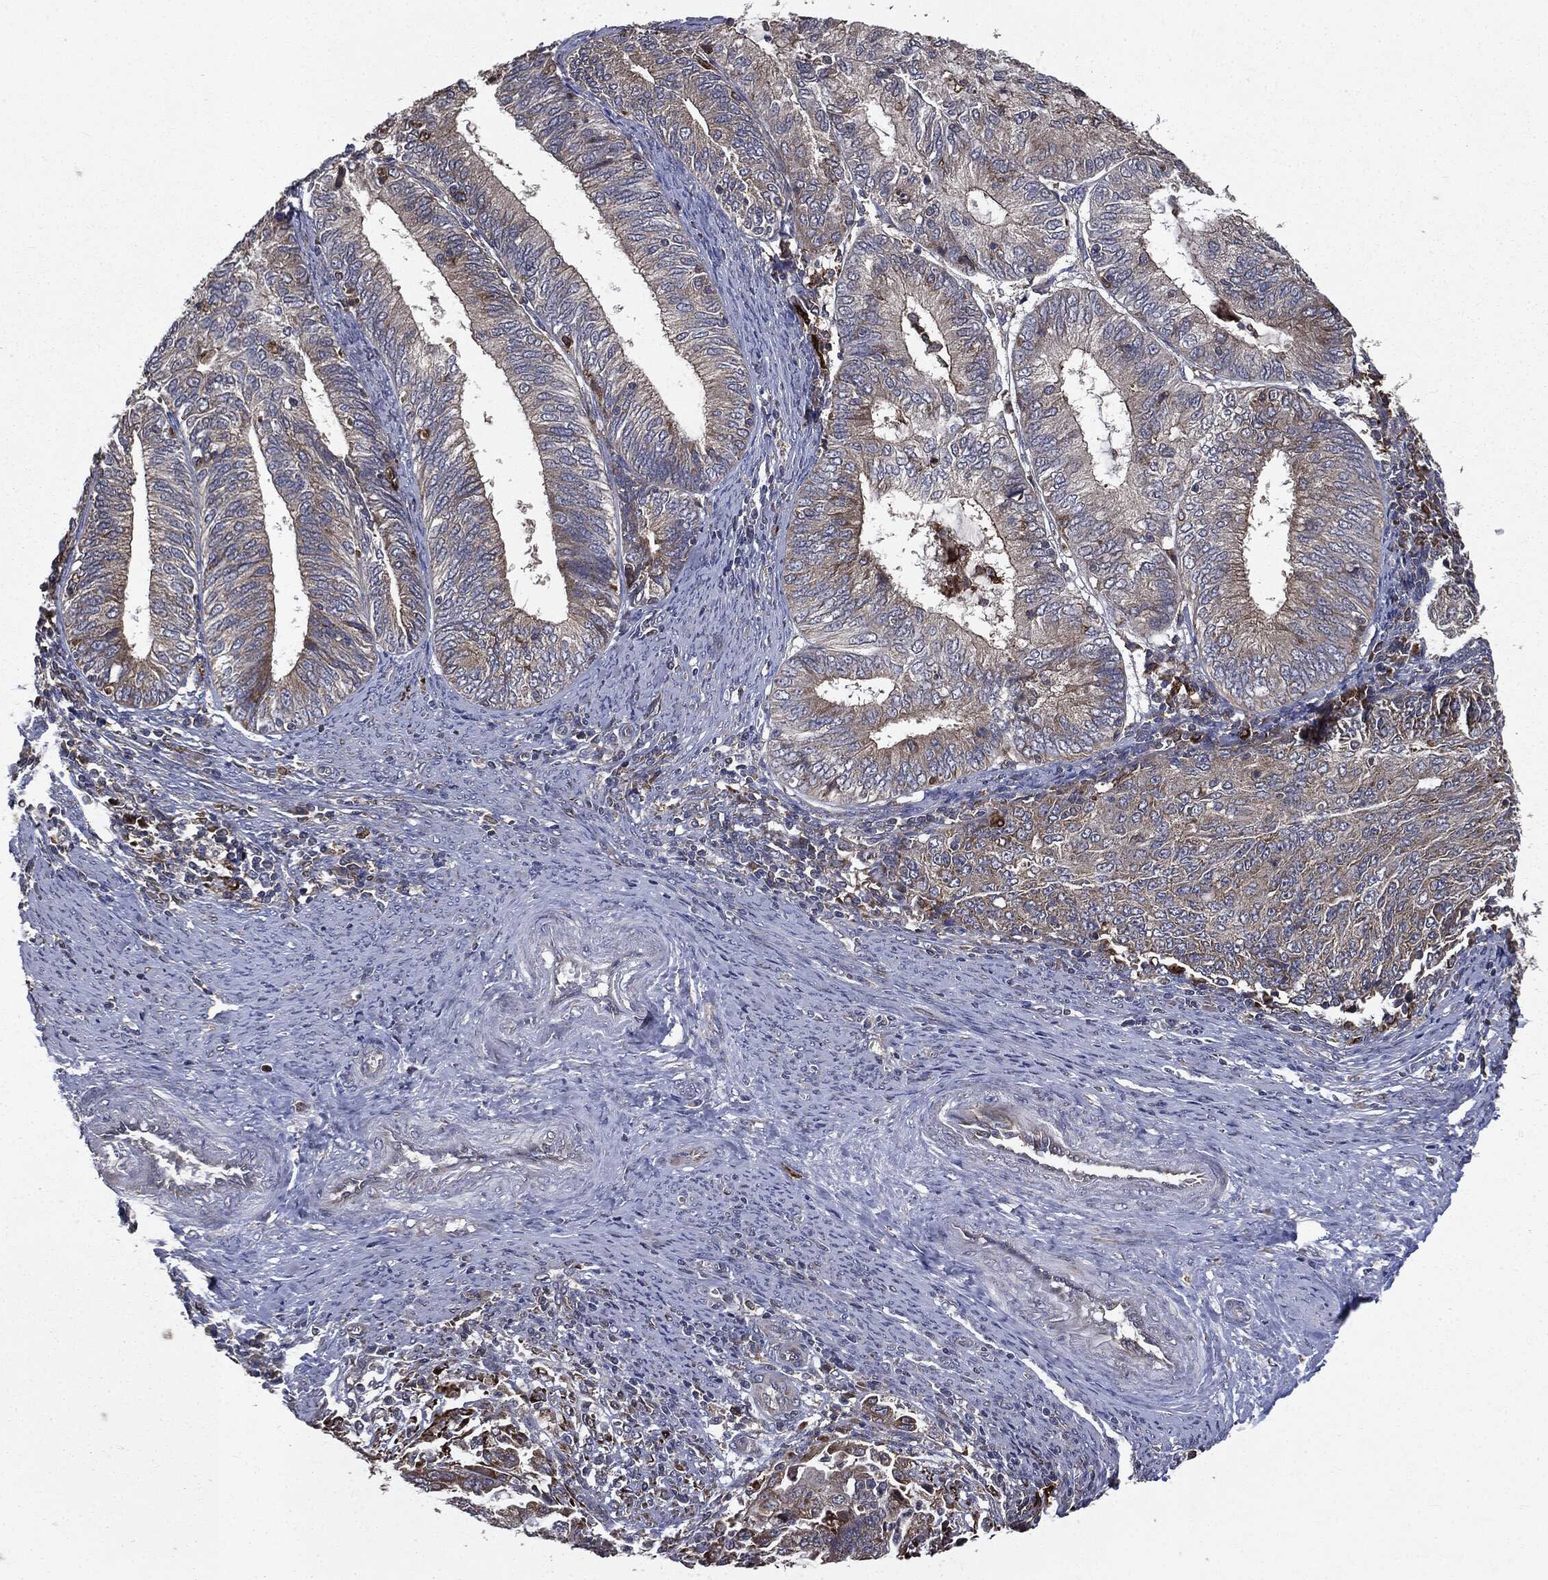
{"staining": {"intensity": "moderate", "quantity": "25%-75%", "location": "cytoplasmic/membranous"}, "tissue": "endometrial cancer", "cell_type": "Tumor cells", "image_type": "cancer", "snomed": [{"axis": "morphology", "description": "Adenocarcinoma, NOS"}, {"axis": "topography", "description": "Endometrium"}], "caption": "Endometrial cancer stained with DAB (3,3'-diaminobenzidine) IHC exhibits medium levels of moderate cytoplasmic/membranous staining in about 25%-75% of tumor cells.", "gene": "PLOD3", "patient": {"sex": "female", "age": 82}}